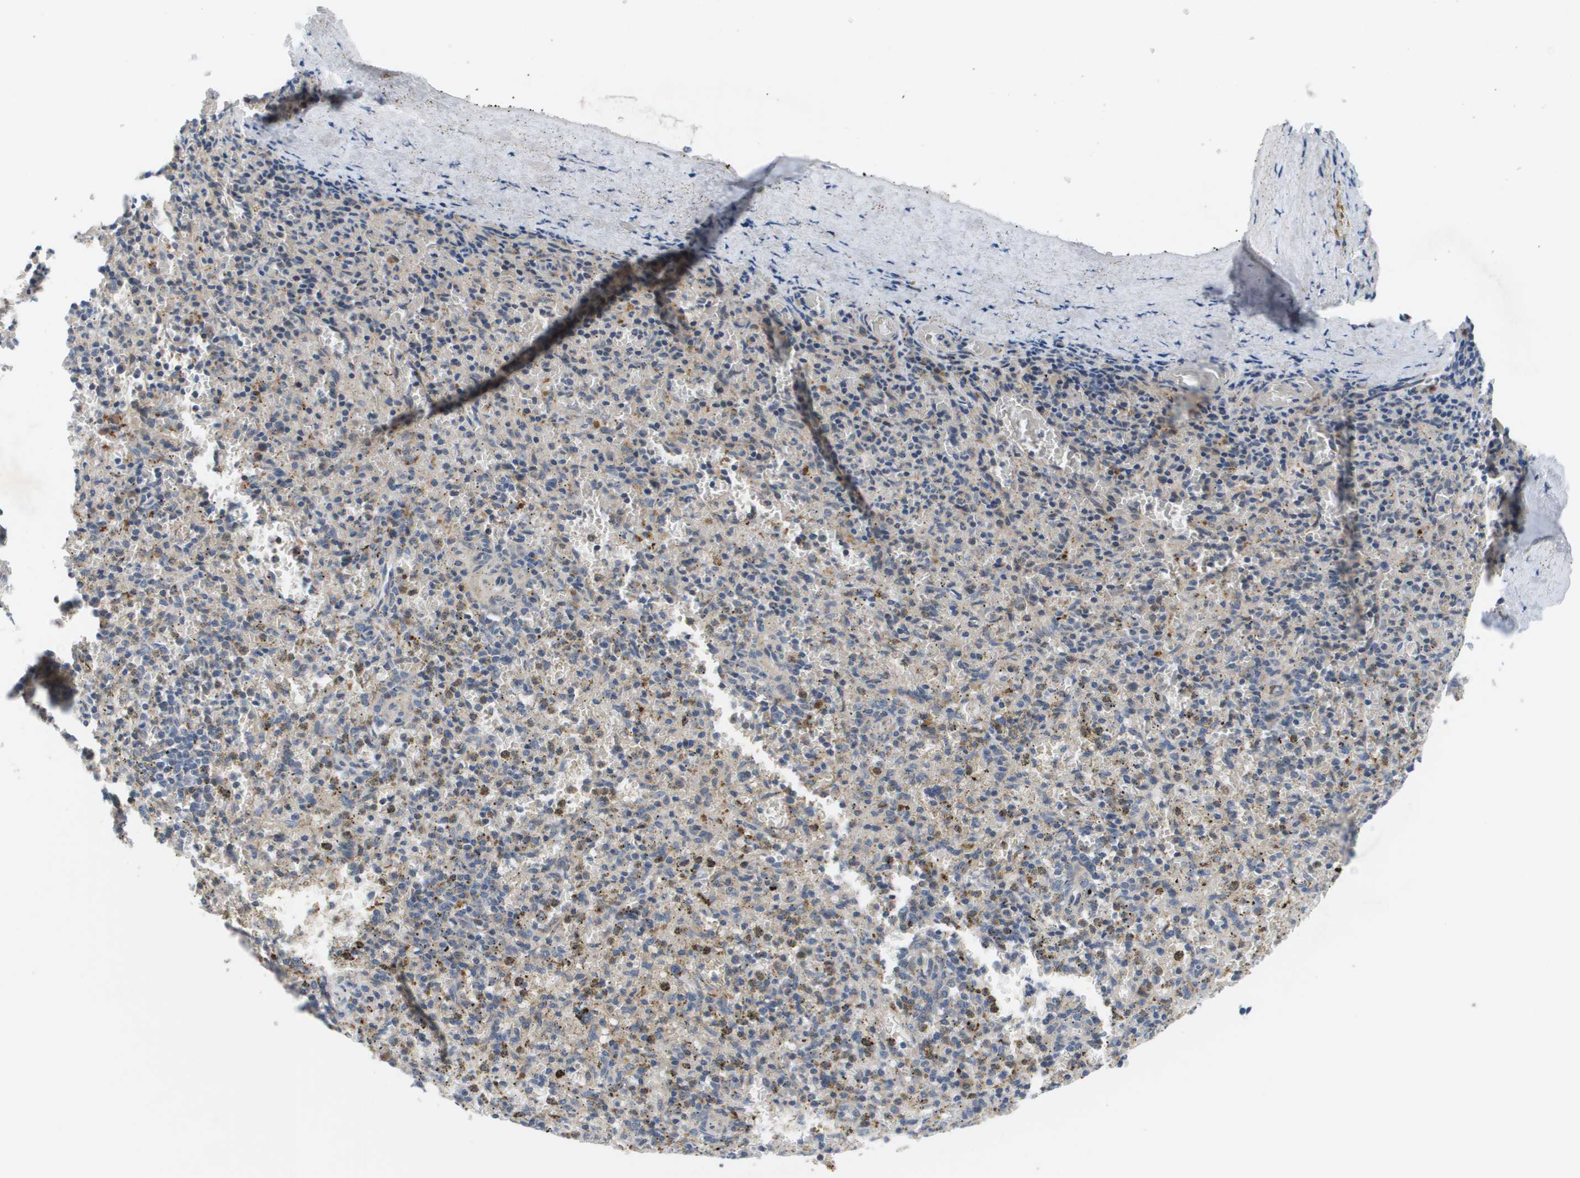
{"staining": {"intensity": "moderate", "quantity": "<25%", "location": "cytoplasmic/membranous"}, "tissue": "spleen", "cell_type": "Cells in red pulp", "image_type": "normal", "snomed": [{"axis": "morphology", "description": "Normal tissue, NOS"}, {"axis": "topography", "description": "Spleen"}], "caption": "A brown stain shows moderate cytoplasmic/membranous staining of a protein in cells in red pulp of benign spleen.", "gene": "SLC25A20", "patient": {"sex": "male", "age": 72}}